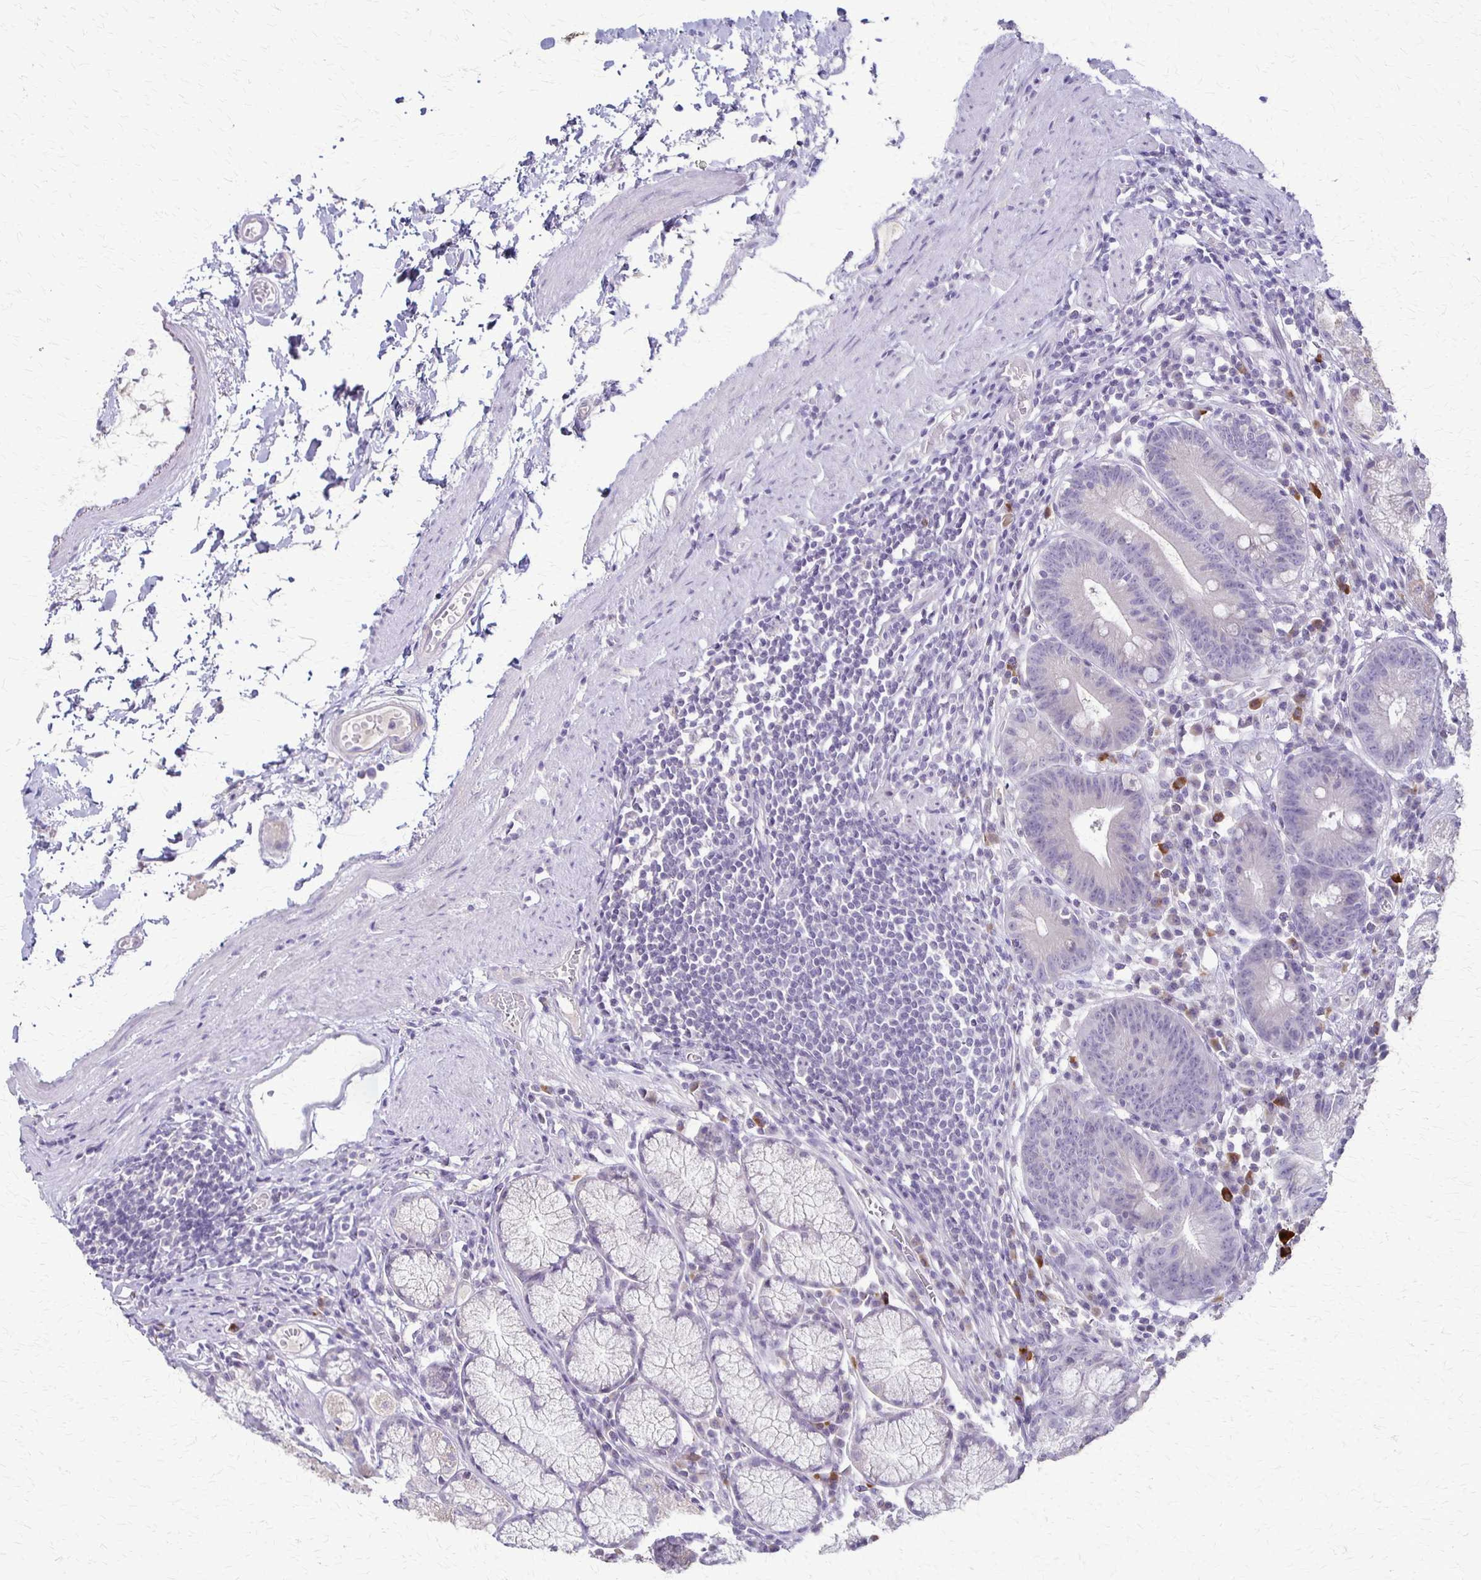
{"staining": {"intensity": "negative", "quantity": "none", "location": "none"}, "tissue": "stomach", "cell_type": "Glandular cells", "image_type": "normal", "snomed": [{"axis": "morphology", "description": "Normal tissue, NOS"}, {"axis": "topography", "description": "Stomach"}], "caption": "Immunohistochemistry image of normal human stomach stained for a protein (brown), which demonstrates no staining in glandular cells. Brightfield microscopy of immunohistochemistry stained with DAB (3,3'-diaminobenzidine) (brown) and hematoxylin (blue), captured at high magnification.", "gene": "SLC35E2B", "patient": {"sex": "male", "age": 55}}